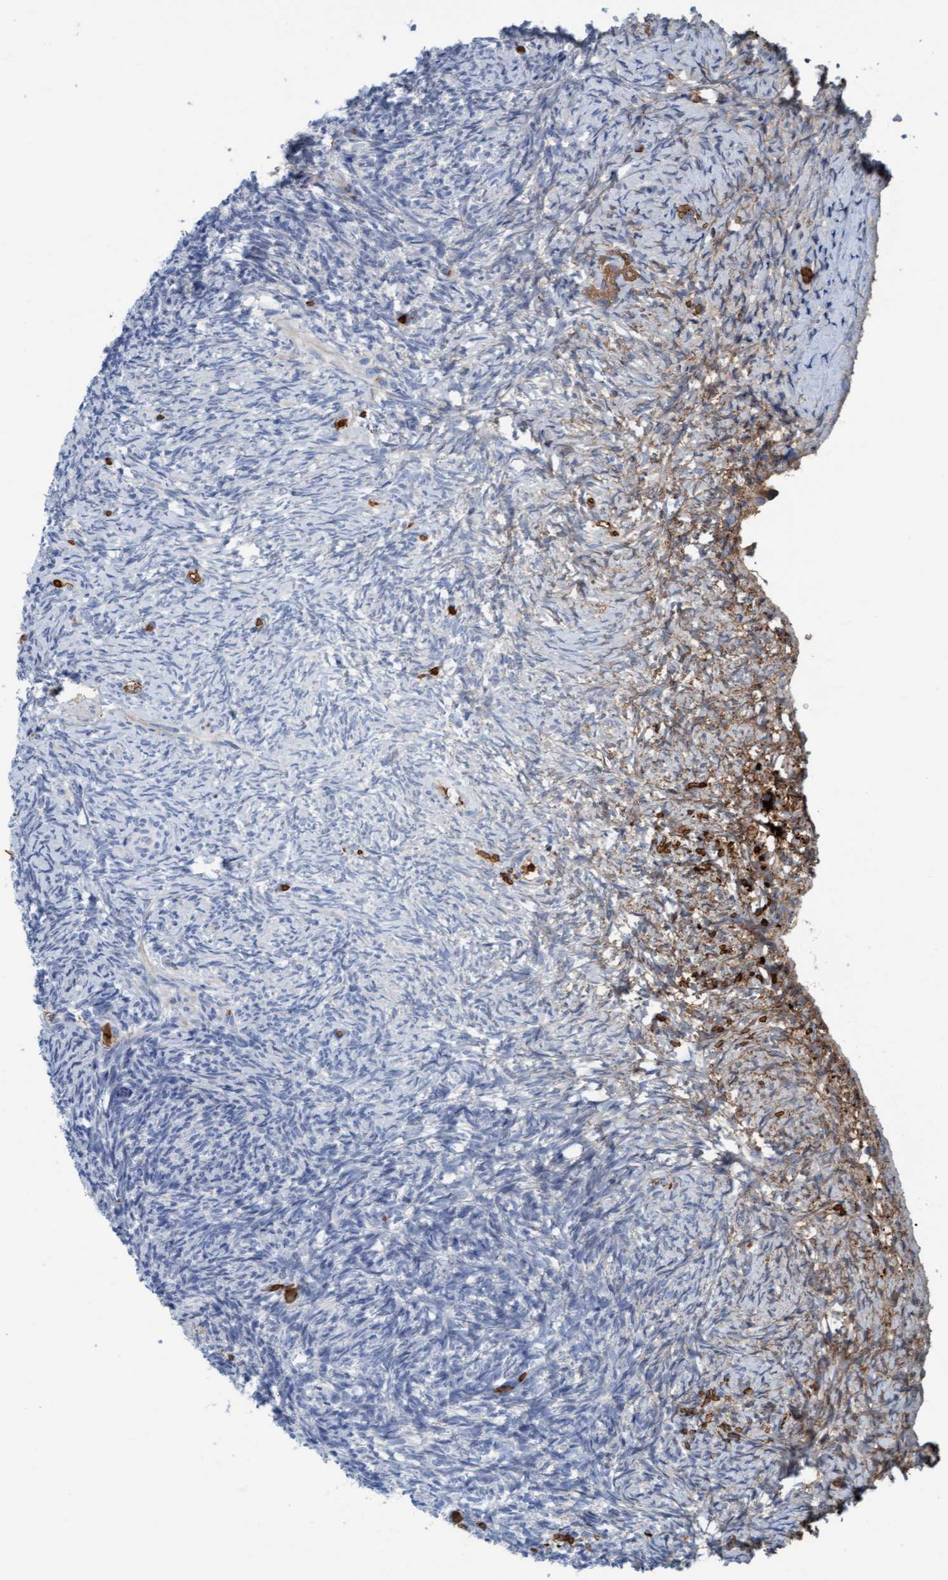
{"staining": {"intensity": "negative", "quantity": "none", "location": "none"}, "tissue": "ovary", "cell_type": "Follicle cells", "image_type": "normal", "snomed": [{"axis": "morphology", "description": "Normal tissue, NOS"}, {"axis": "topography", "description": "Ovary"}], "caption": "Ovary was stained to show a protein in brown. There is no significant positivity in follicle cells. Brightfield microscopy of immunohistochemistry (IHC) stained with DAB (brown) and hematoxylin (blue), captured at high magnification.", "gene": "P2RX5", "patient": {"sex": "female", "age": 41}}